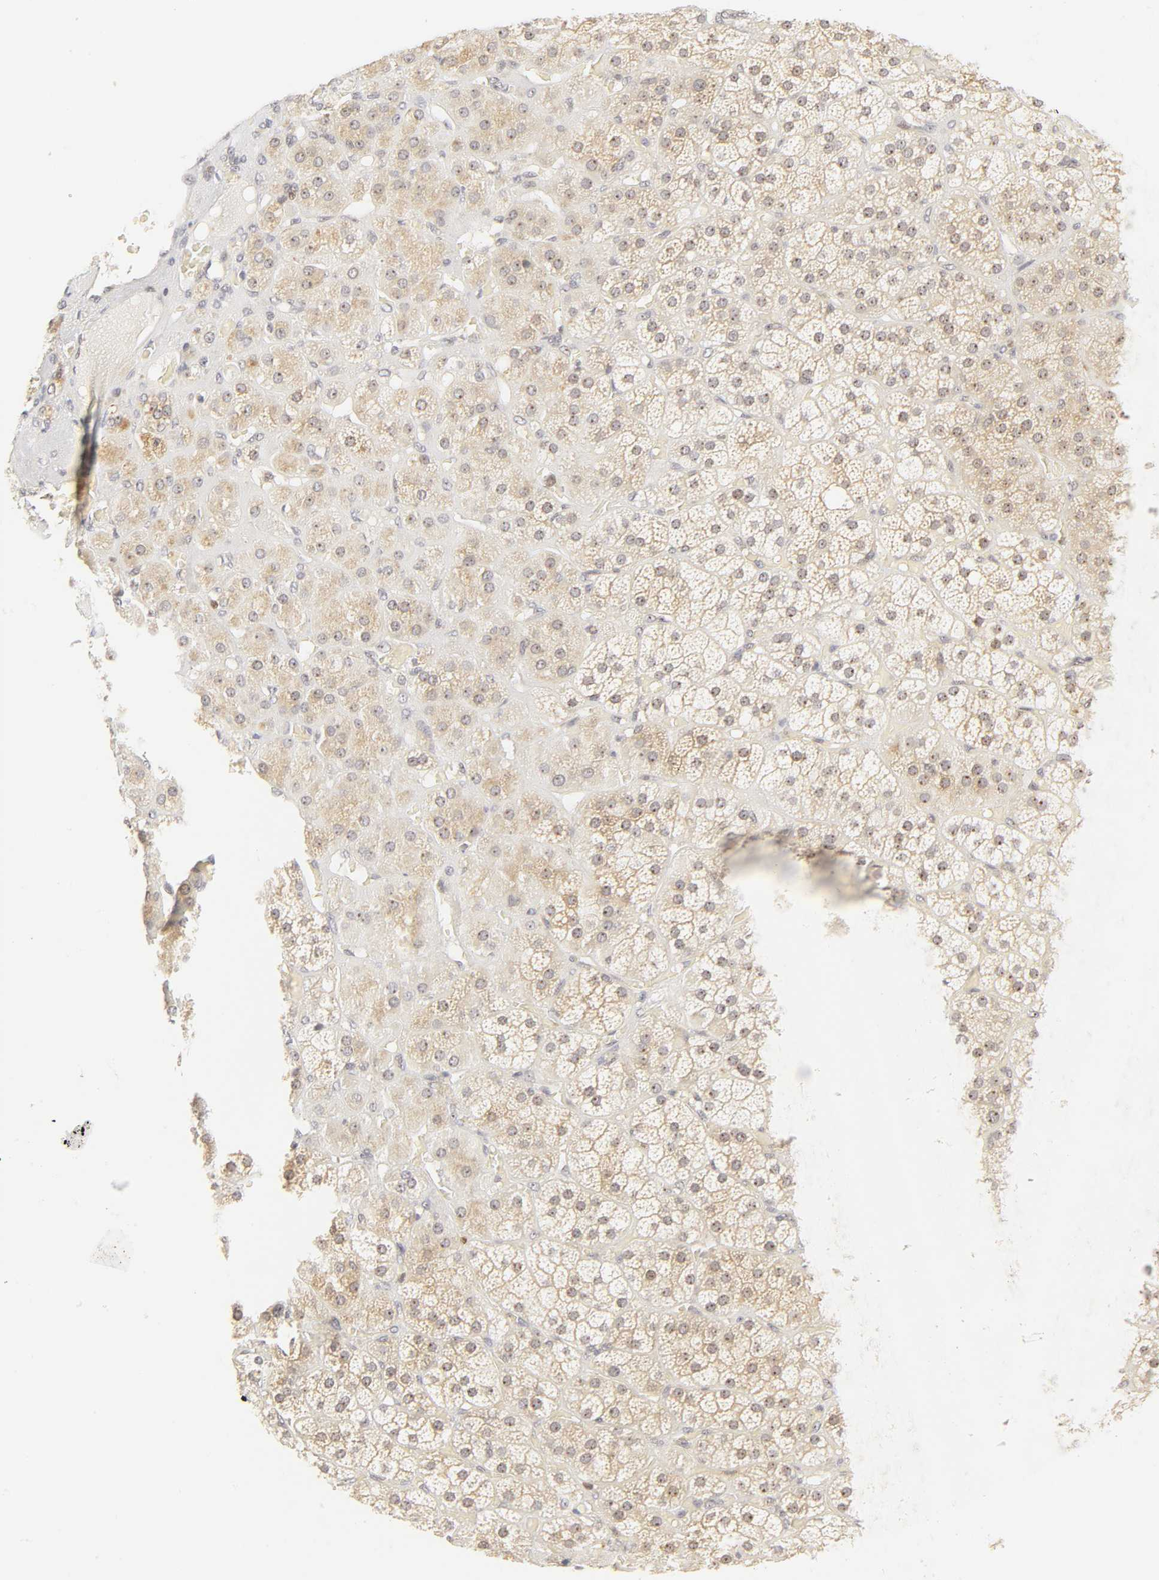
{"staining": {"intensity": "strong", "quantity": "25%-75%", "location": "nuclear"}, "tissue": "adrenal gland", "cell_type": "Glandular cells", "image_type": "normal", "snomed": [{"axis": "morphology", "description": "Normal tissue, NOS"}, {"axis": "topography", "description": "Adrenal gland"}], "caption": "Normal adrenal gland reveals strong nuclear positivity in approximately 25%-75% of glandular cells.", "gene": "KIF2A", "patient": {"sex": "female", "age": 71}}